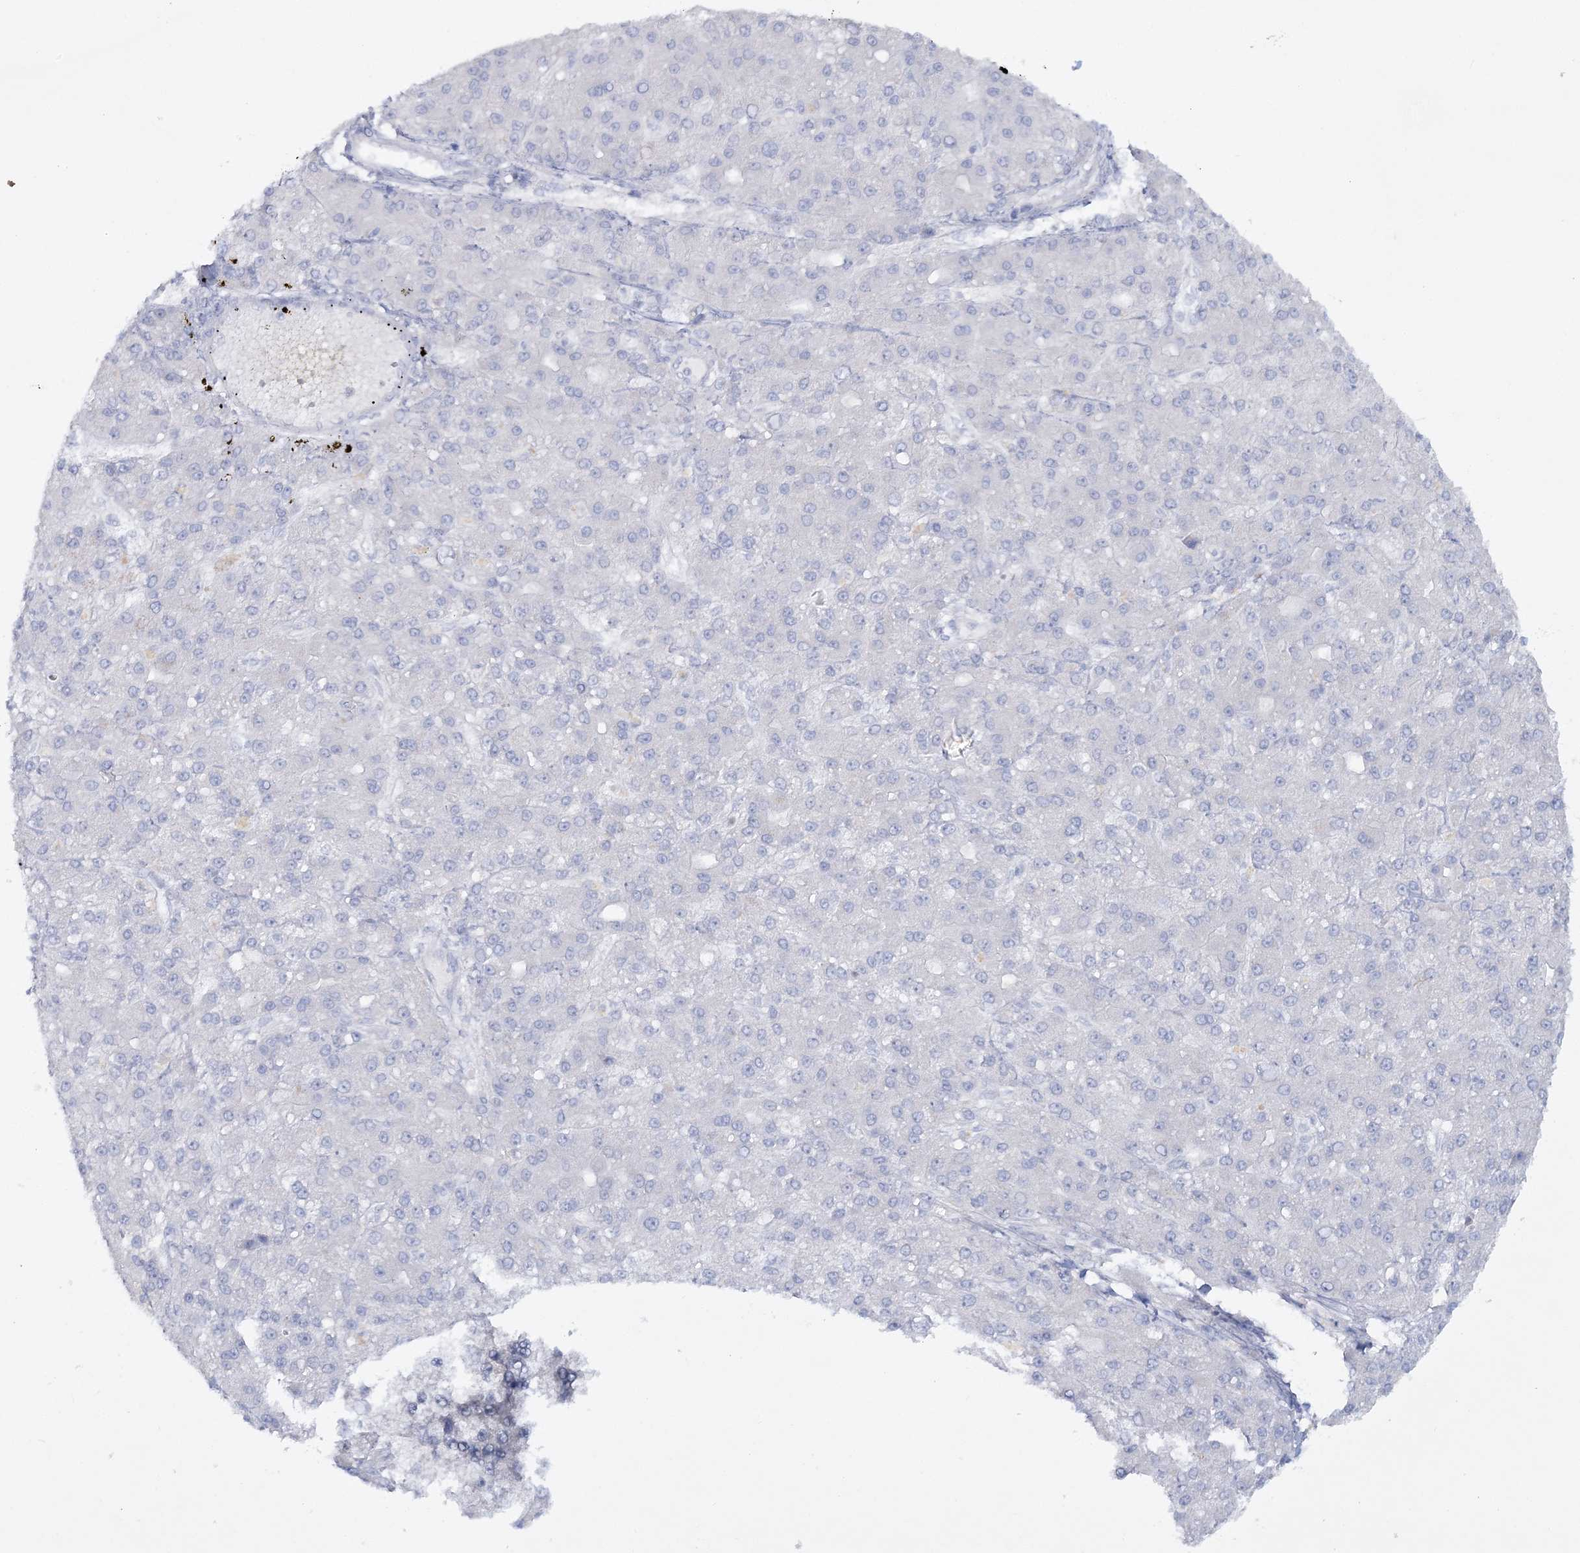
{"staining": {"intensity": "negative", "quantity": "none", "location": "none"}, "tissue": "liver cancer", "cell_type": "Tumor cells", "image_type": "cancer", "snomed": [{"axis": "morphology", "description": "Carcinoma, Hepatocellular, NOS"}, {"axis": "topography", "description": "Liver"}], "caption": "Histopathology image shows no protein staining in tumor cells of liver hepatocellular carcinoma tissue. Nuclei are stained in blue.", "gene": "WDSUB1", "patient": {"sex": "male", "age": 67}}